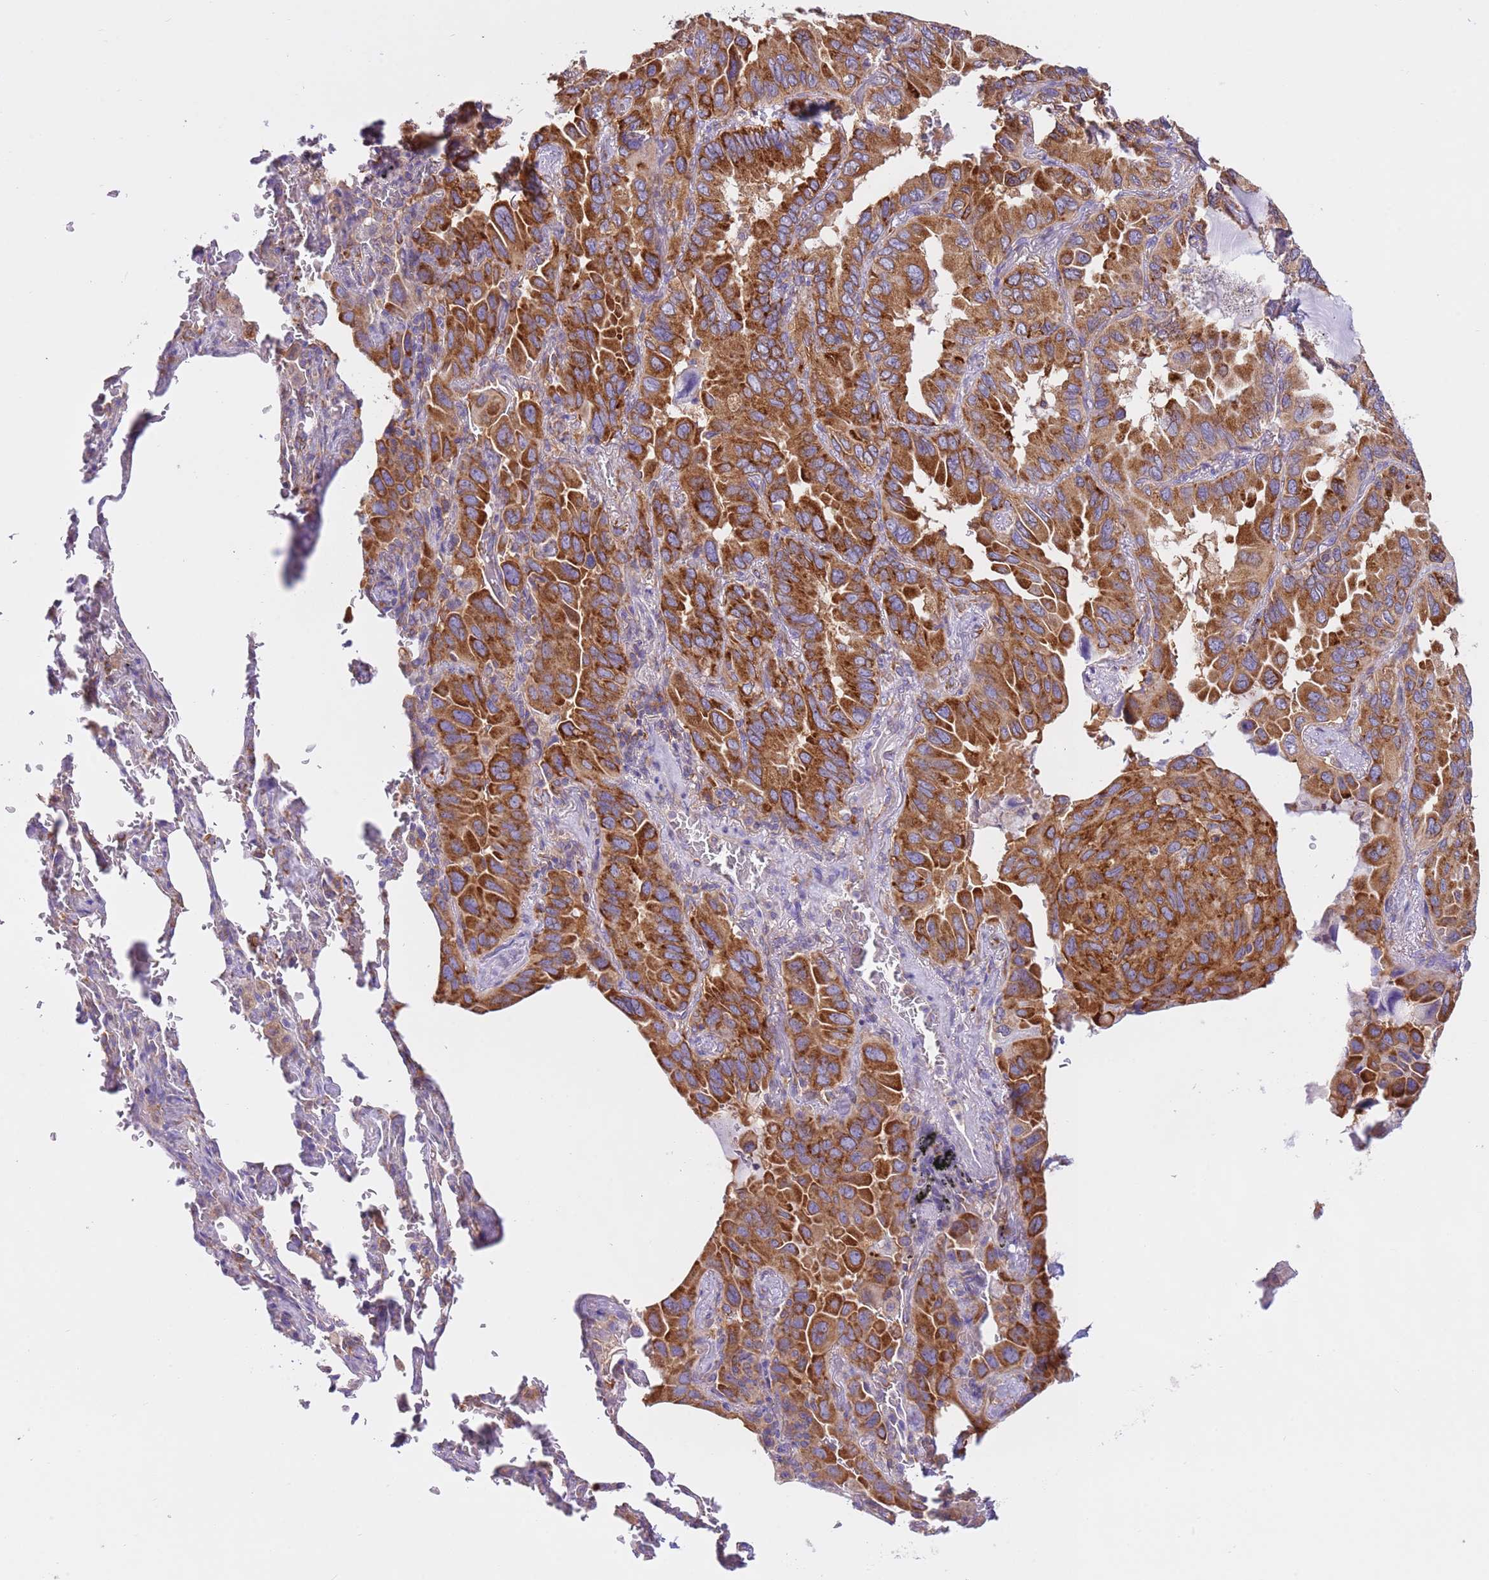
{"staining": {"intensity": "strong", "quantity": ">75%", "location": "cytoplasmic/membranous"}, "tissue": "lung cancer", "cell_type": "Tumor cells", "image_type": "cancer", "snomed": [{"axis": "morphology", "description": "Adenocarcinoma, NOS"}, {"axis": "topography", "description": "Lung"}], "caption": "A brown stain labels strong cytoplasmic/membranous positivity of a protein in human adenocarcinoma (lung) tumor cells.", "gene": "VARS1", "patient": {"sex": "male", "age": 64}}